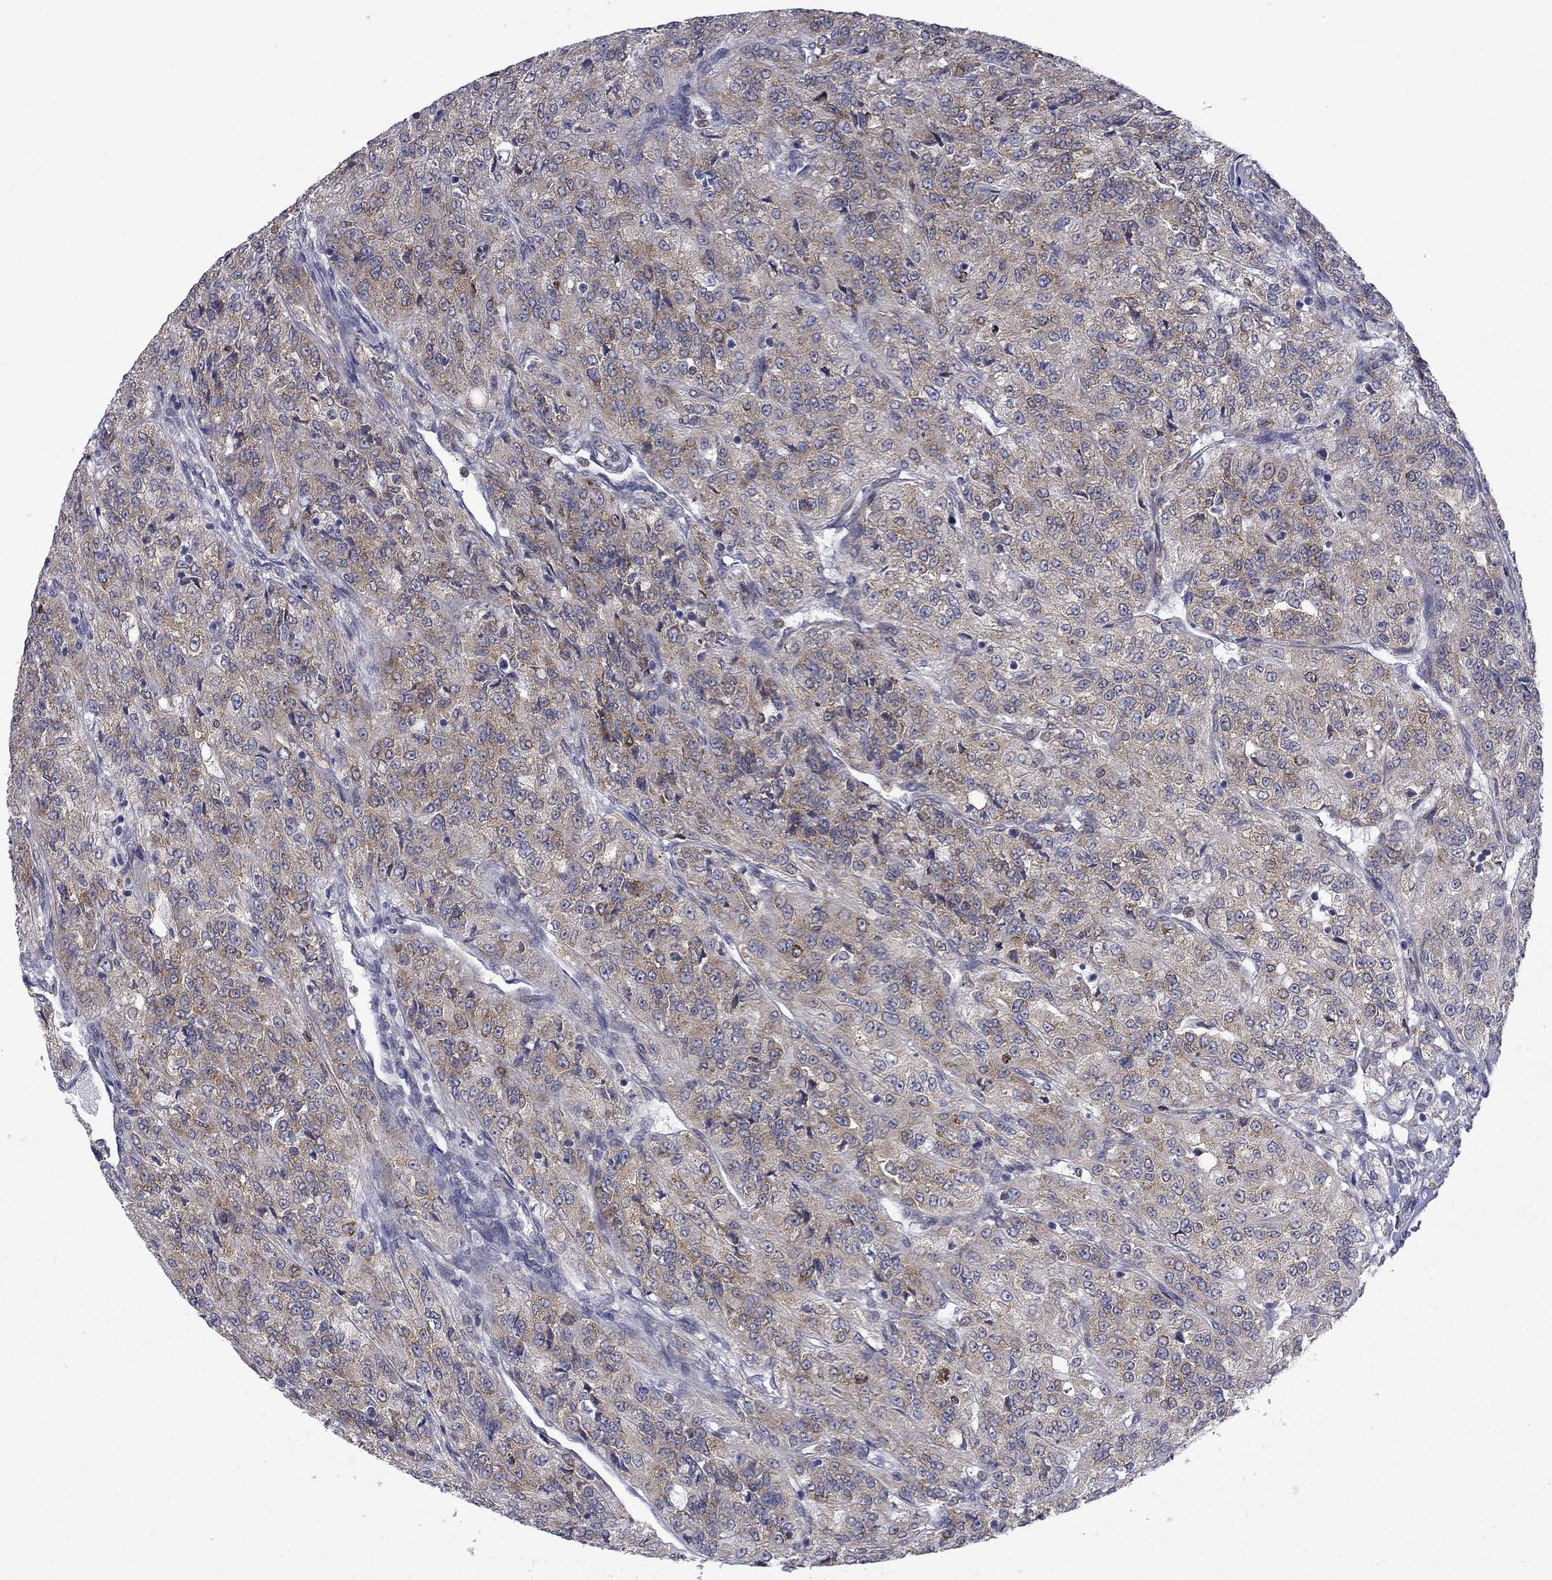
{"staining": {"intensity": "weak", "quantity": "25%-75%", "location": "cytoplasmic/membranous"}, "tissue": "renal cancer", "cell_type": "Tumor cells", "image_type": "cancer", "snomed": [{"axis": "morphology", "description": "Adenocarcinoma, NOS"}, {"axis": "topography", "description": "Kidney"}], "caption": "IHC (DAB (3,3'-diaminobenzidine)) staining of human renal adenocarcinoma displays weak cytoplasmic/membranous protein expression in about 25%-75% of tumor cells.", "gene": "PABPC4", "patient": {"sex": "female", "age": 63}}